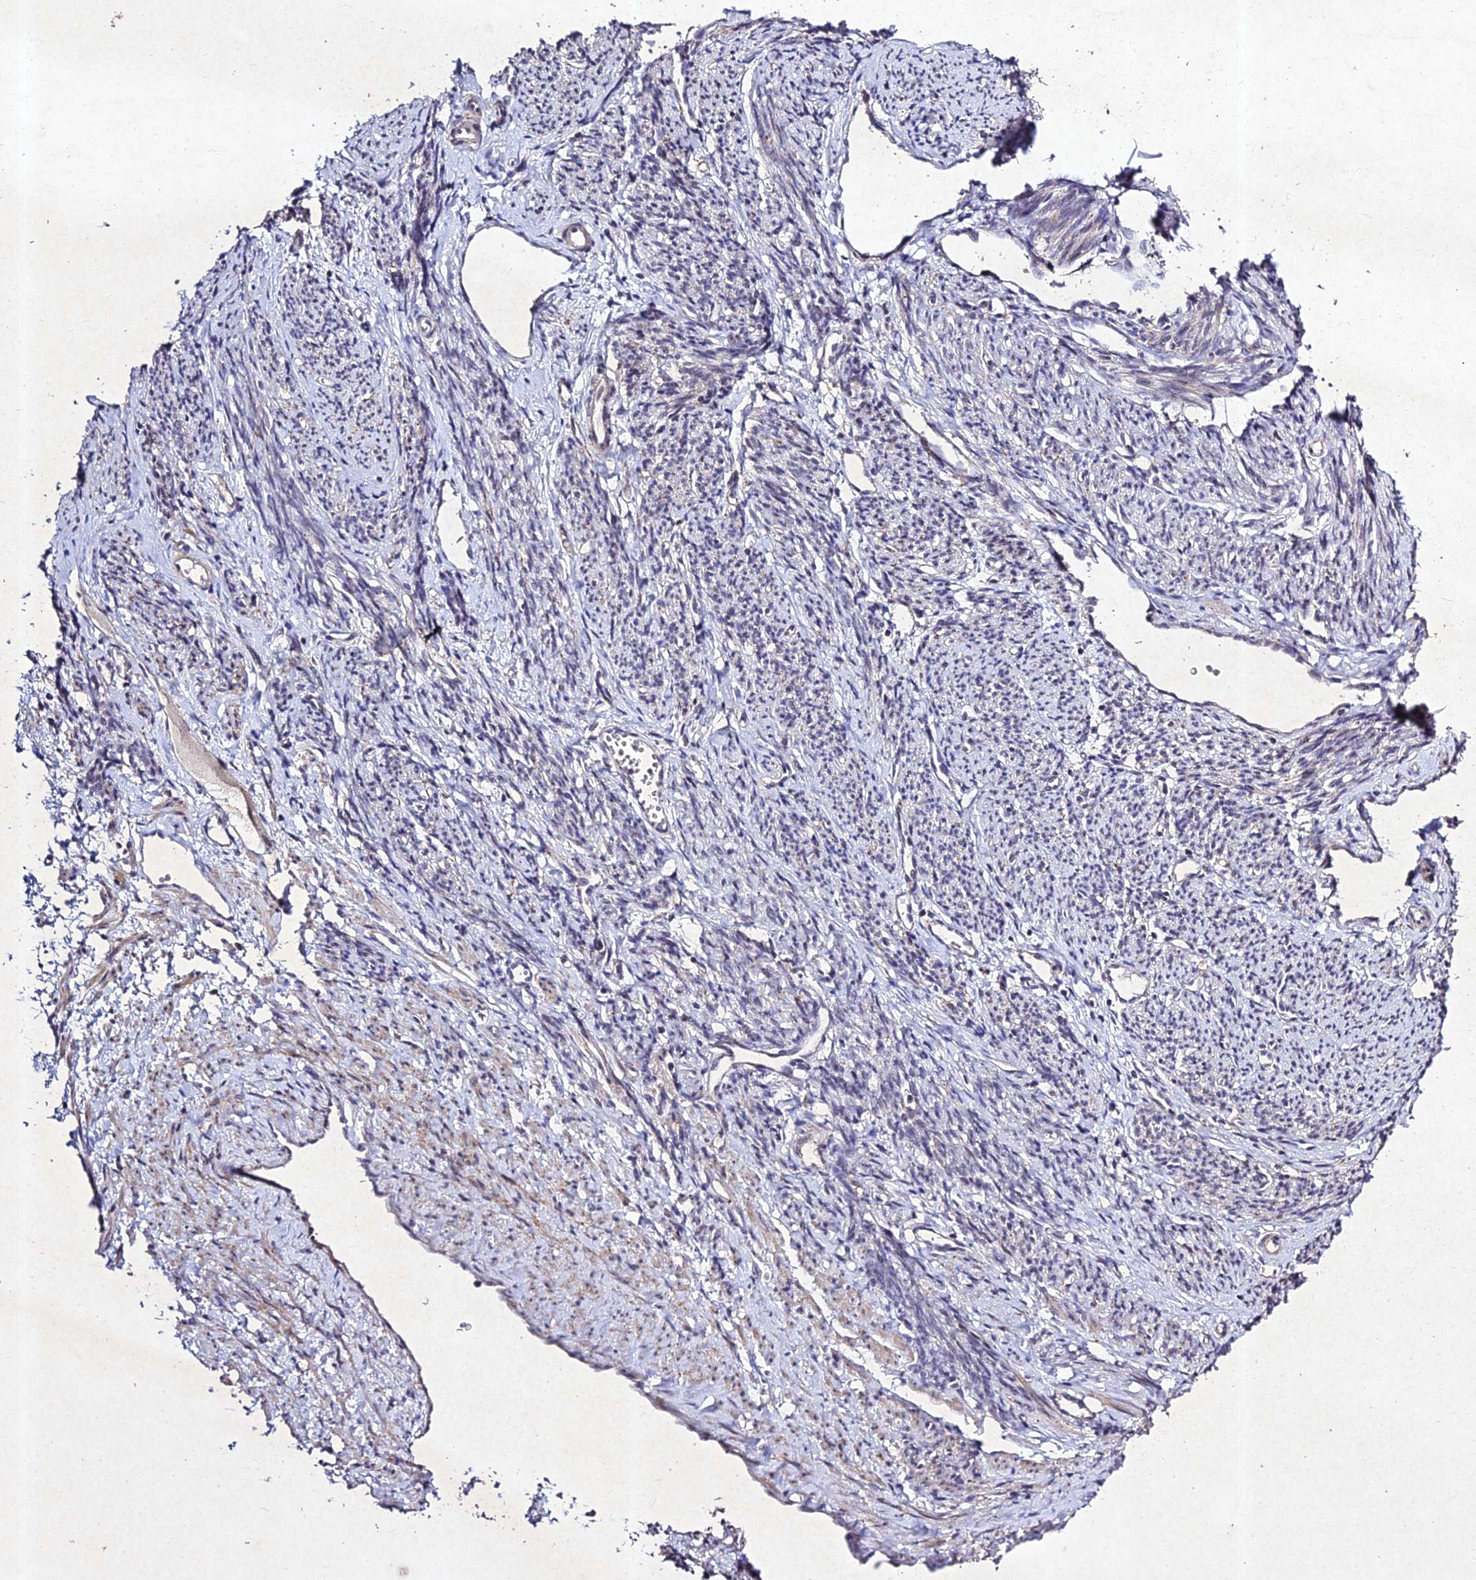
{"staining": {"intensity": "moderate", "quantity": "<25%", "location": "cytoplasmic/membranous"}, "tissue": "smooth muscle", "cell_type": "Smooth muscle cells", "image_type": "normal", "snomed": [{"axis": "morphology", "description": "Normal tissue, NOS"}, {"axis": "topography", "description": "Smooth muscle"}, {"axis": "topography", "description": "Uterus"}], "caption": "The histopathology image shows immunohistochemical staining of benign smooth muscle. There is moderate cytoplasmic/membranous positivity is identified in approximately <25% of smooth muscle cells.", "gene": "RAVER1", "patient": {"sex": "female", "age": 59}}